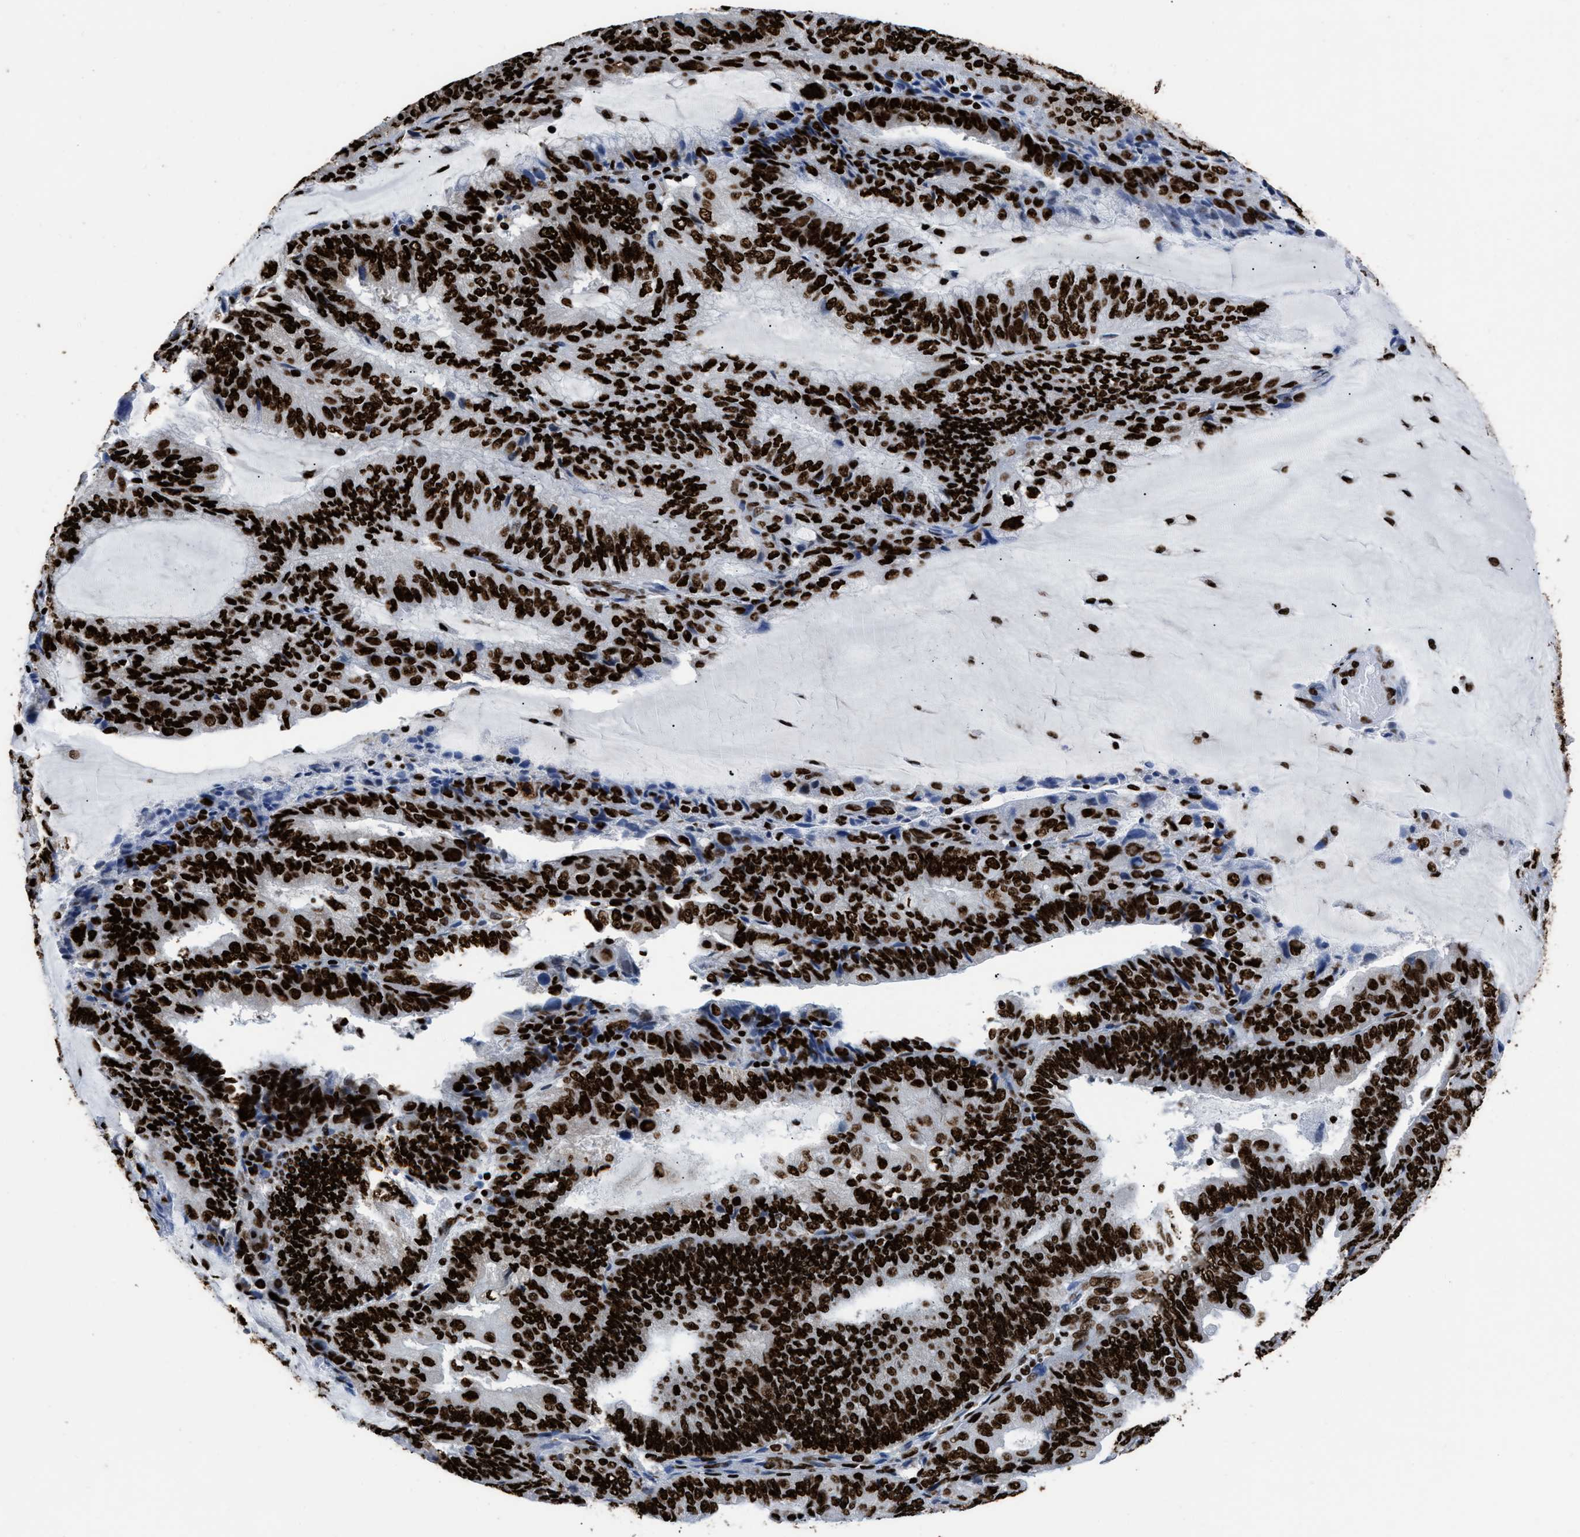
{"staining": {"intensity": "strong", "quantity": ">75%", "location": "nuclear"}, "tissue": "endometrial cancer", "cell_type": "Tumor cells", "image_type": "cancer", "snomed": [{"axis": "morphology", "description": "Adenocarcinoma, NOS"}, {"axis": "topography", "description": "Endometrium"}], "caption": "The histopathology image shows a brown stain indicating the presence of a protein in the nuclear of tumor cells in adenocarcinoma (endometrial).", "gene": "HNRNPM", "patient": {"sex": "female", "age": 81}}